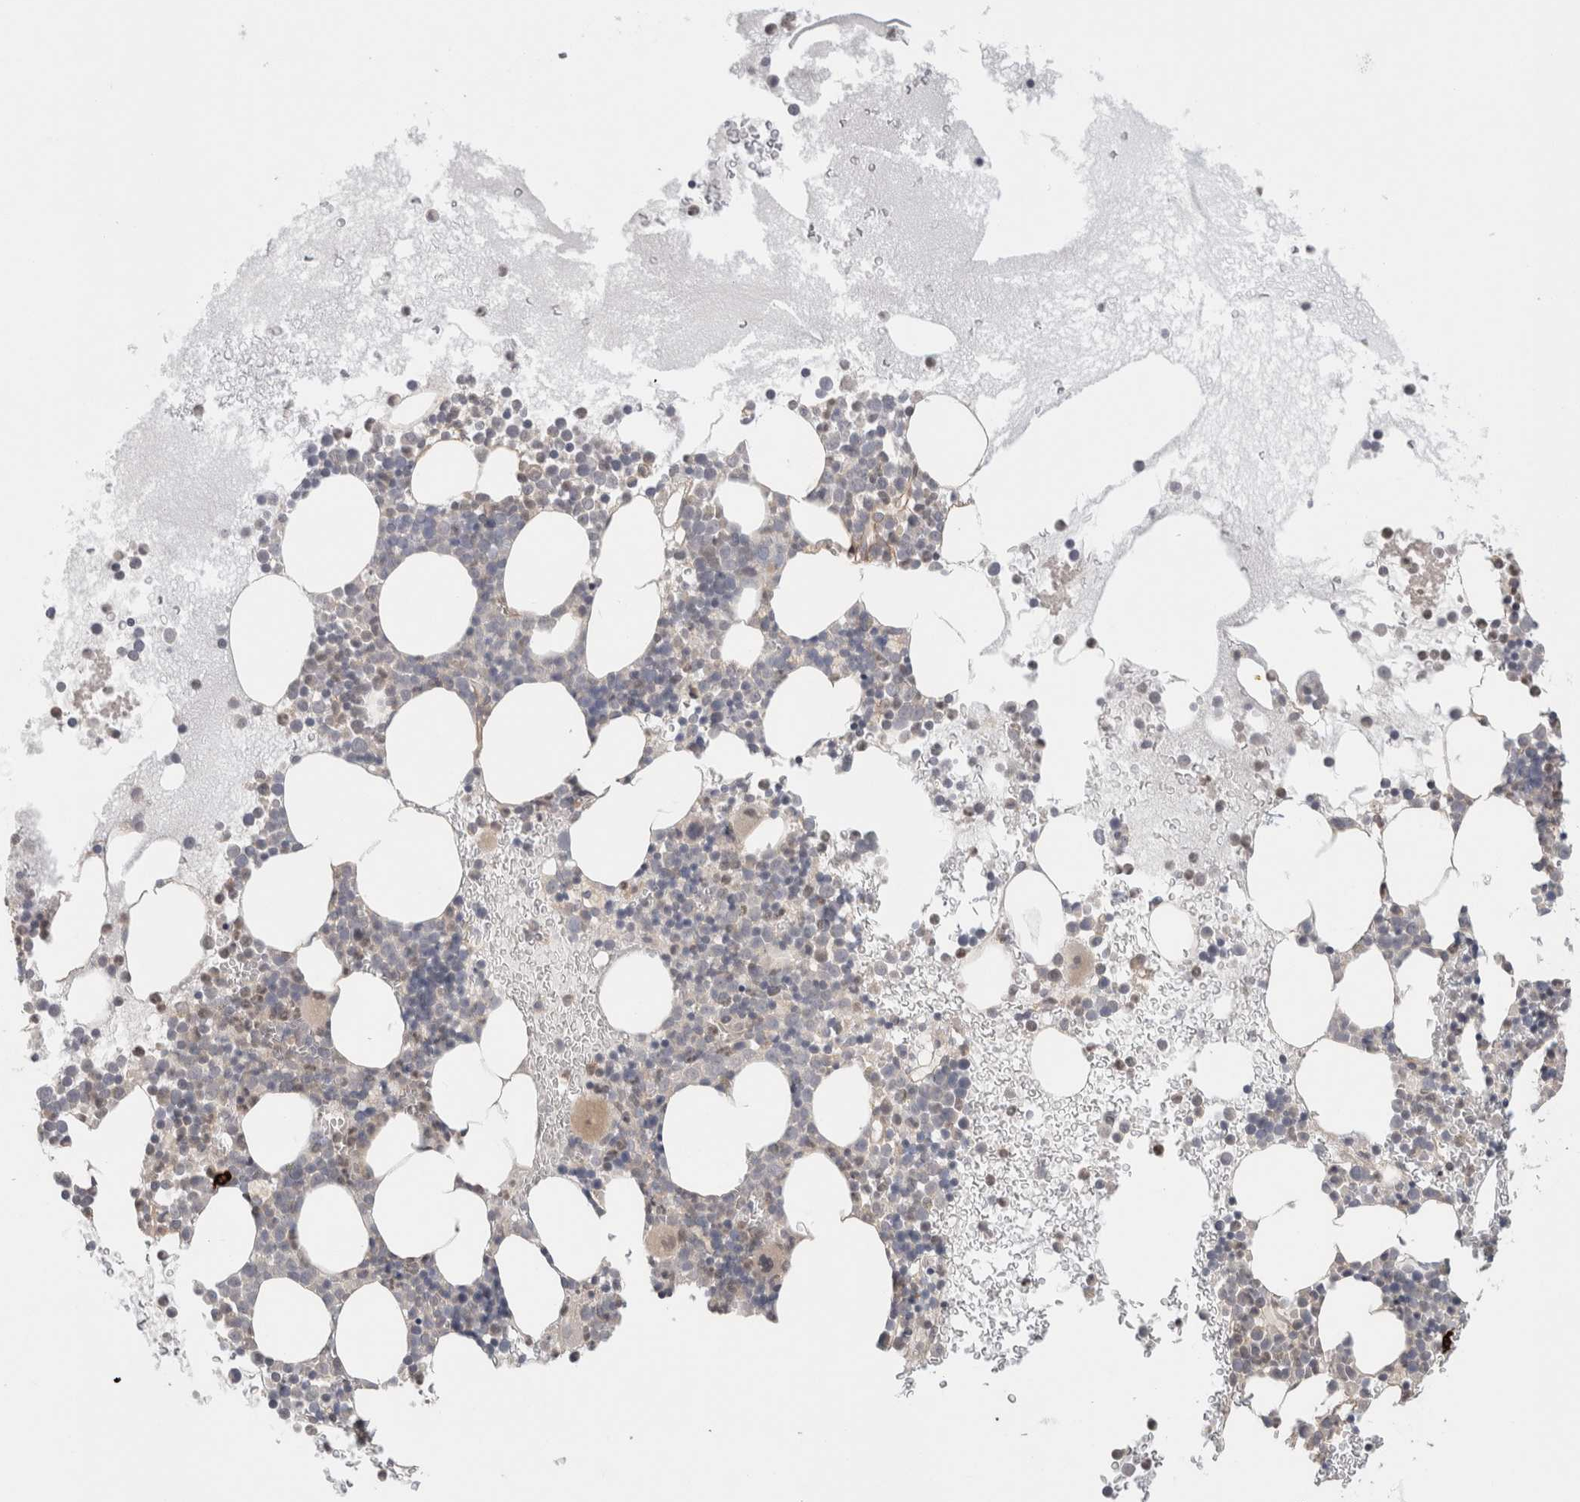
{"staining": {"intensity": "weak", "quantity": "<25%", "location": "cytoplasmic/membranous"}, "tissue": "bone marrow", "cell_type": "Hematopoietic cells", "image_type": "normal", "snomed": [{"axis": "morphology", "description": "Normal tissue, NOS"}, {"axis": "morphology", "description": "Inflammation, NOS"}, {"axis": "topography", "description": "Bone marrow"}], "caption": "Immunohistochemistry of normal human bone marrow demonstrates no staining in hematopoietic cells.", "gene": "HSPG2", "patient": {"sex": "female", "age": 45}}